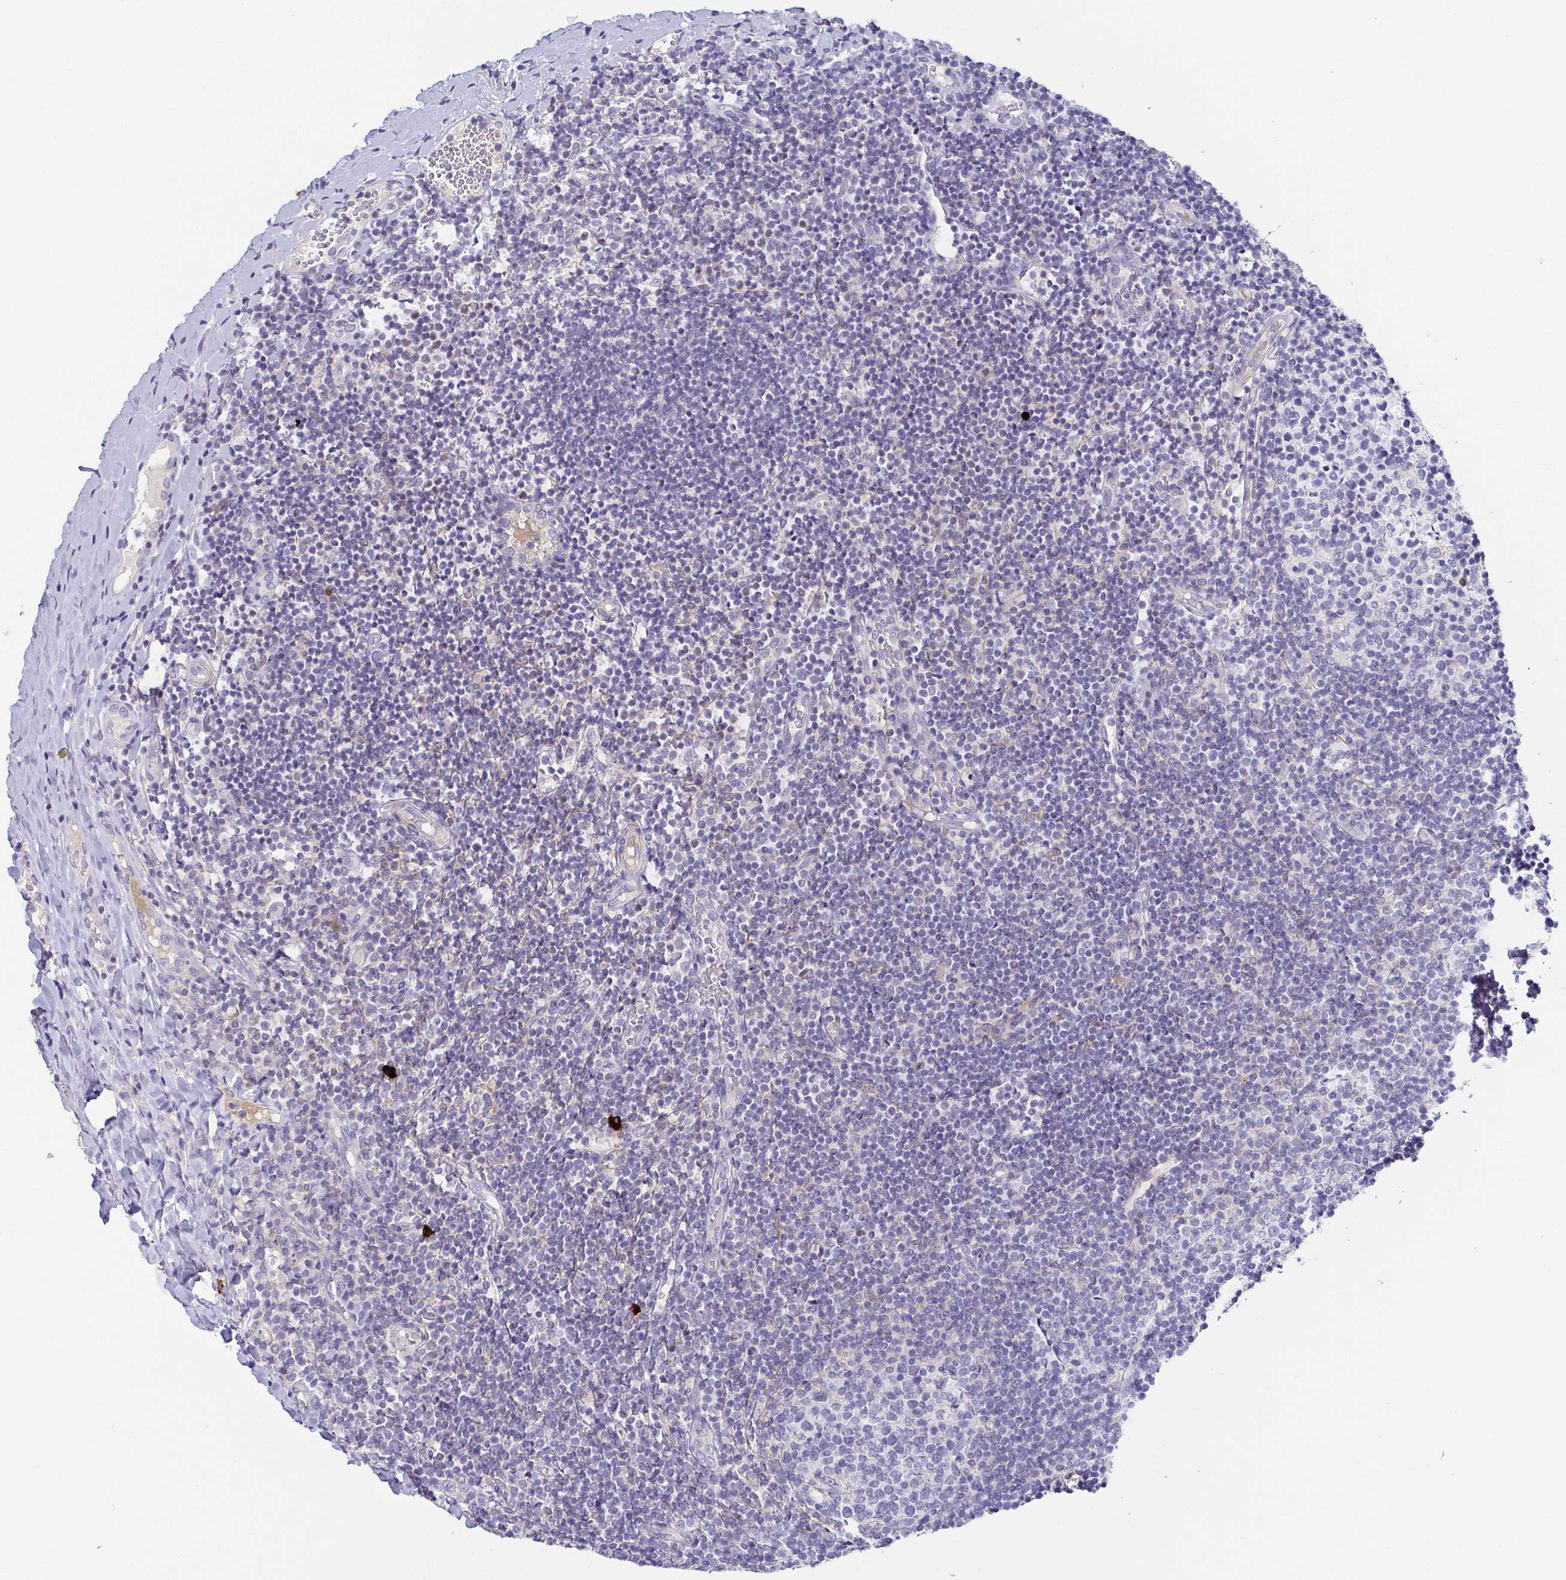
{"staining": {"intensity": "negative", "quantity": "none", "location": "none"}, "tissue": "tonsil", "cell_type": "Germinal center cells", "image_type": "normal", "snomed": [{"axis": "morphology", "description": "Normal tissue, NOS"}, {"axis": "topography", "description": "Tonsil"}], "caption": "Germinal center cells show no significant staining in unremarkable tonsil. (Stains: DAB immunohistochemistry with hematoxylin counter stain, Microscopy: brightfield microscopy at high magnification).", "gene": "RNASE7", "patient": {"sex": "female", "age": 10}}